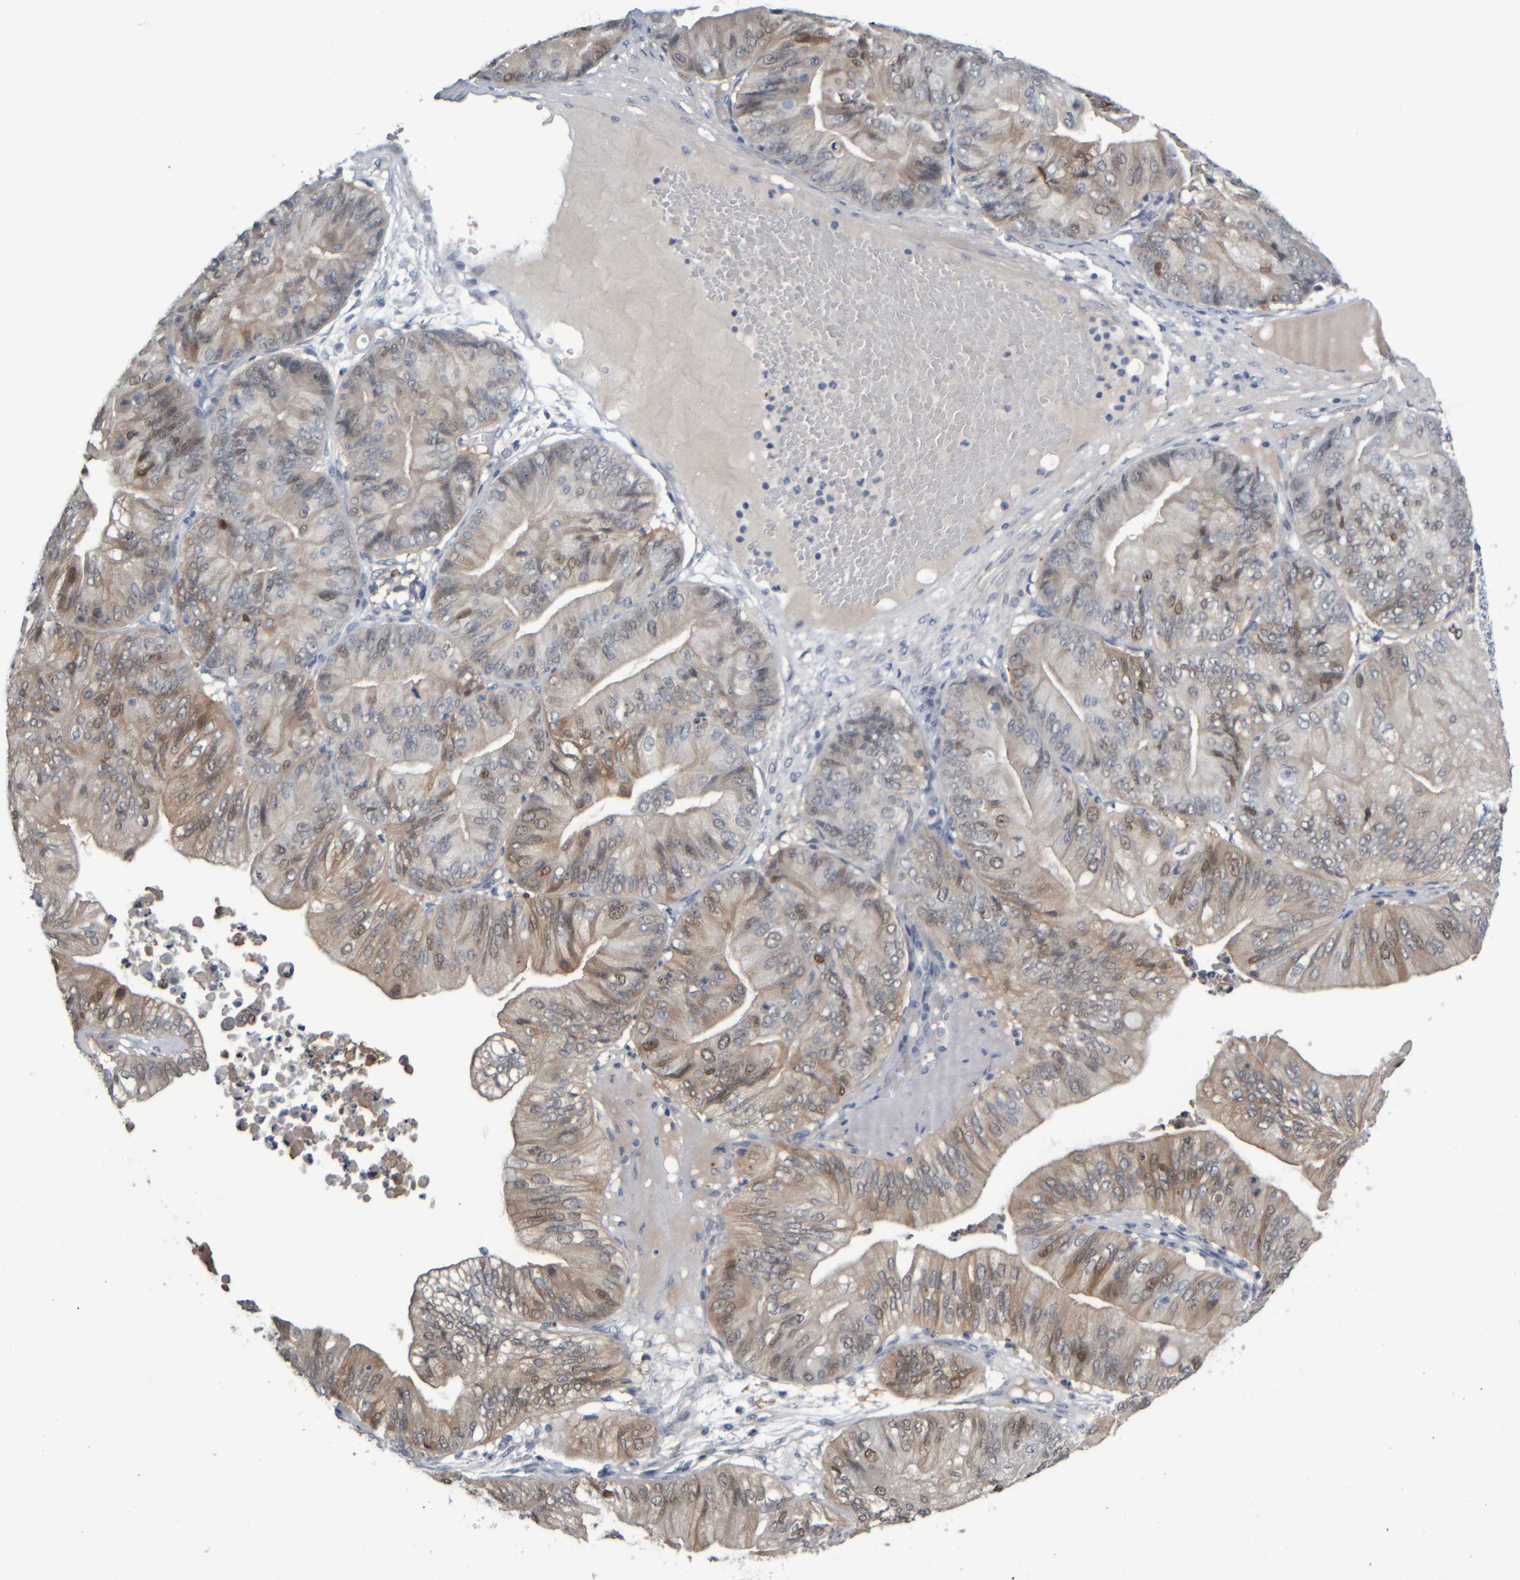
{"staining": {"intensity": "weak", "quantity": "25%-75%", "location": "cytoplasmic/membranous"}, "tissue": "ovarian cancer", "cell_type": "Tumor cells", "image_type": "cancer", "snomed": [{"axis": "morphology", "description": "Cystadenocarcinoma, mucinous, NOS"}, {"axis": "topography", "description": "Ovary"}], "caption": "Weak cytoplasmic/membranous staining is appreciated in approximately 25%-75% of tumor cells in mucinous cystadenocarcinoma (ovarian). Nuclei are stained in blue.", "gene": "COL14A1", "patient": {"sex": "female", "age": 61}}